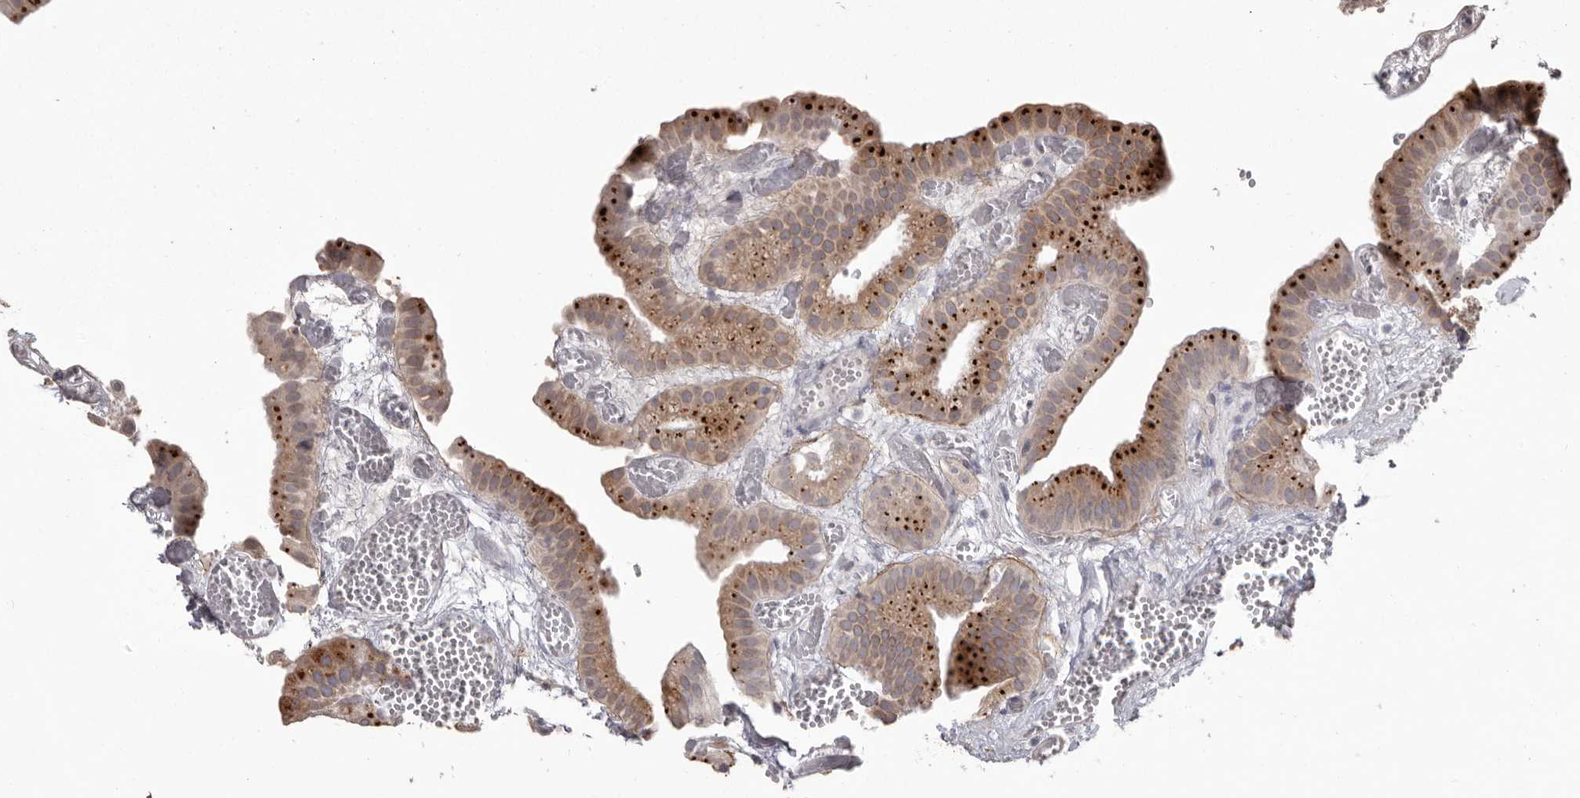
{"staining": {"intensity": "strong", "quantity": ">75%", "location": "cytoplasmic/membranous"}, "tissue": "gallbladder", "cell_type": "Glandular cells", "image_type": "normal", "snomed": [{"axis": "morphology", "description": "Normal tissue, NOS"}, {"axis": "topography", "description": "Gallbladder"}], "caption": "Normal gallbladder demonstrates strong cytoplasmic/membranous positivity in approximately >75% of glandular cells, visualized by immunohistochemistry.", "gene": "NUP43", "patient": {"sex": "female", "age": 64}}